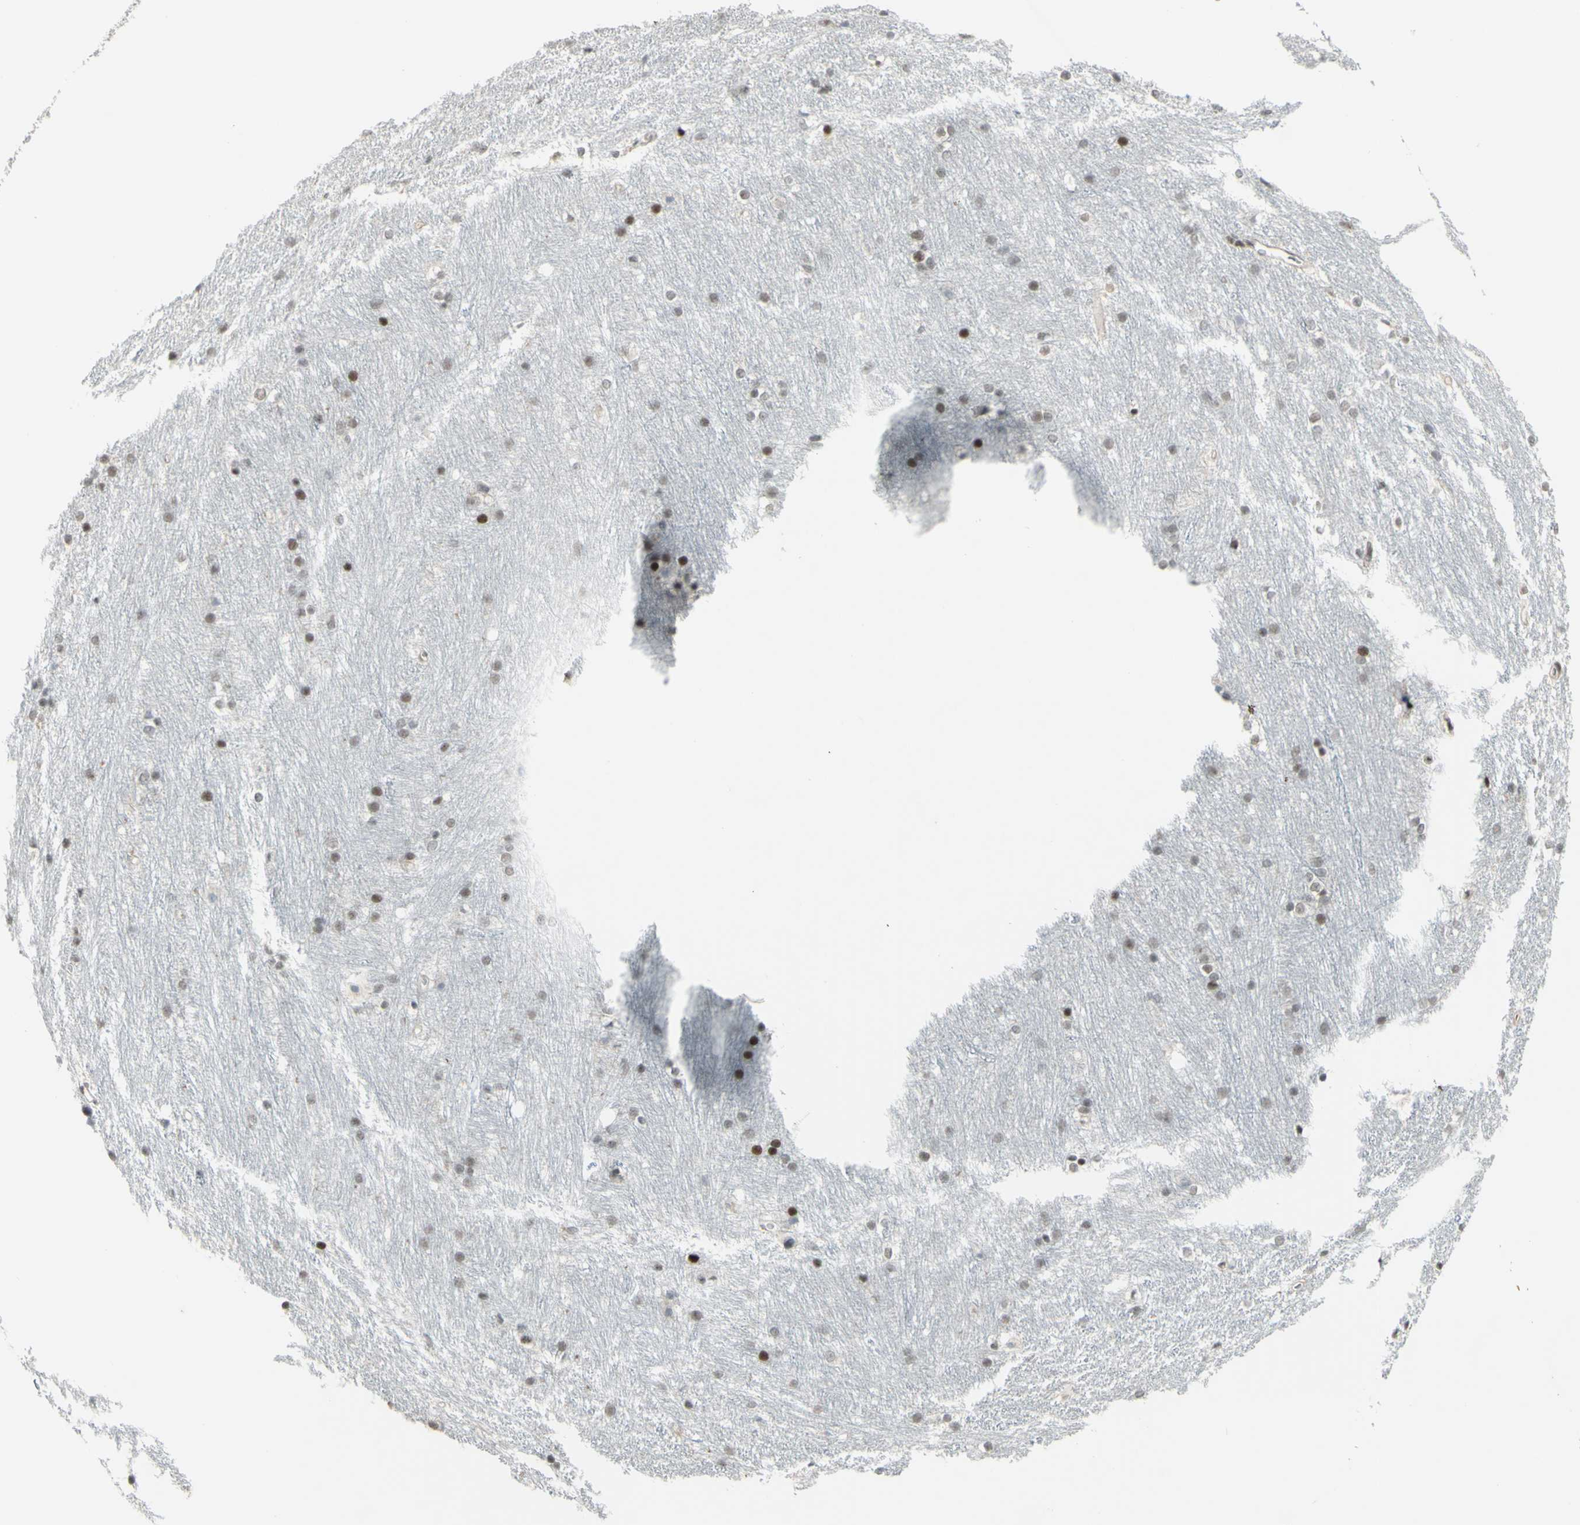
{"staining": {"intensity": "moderate", "quantity": "25%-75%", "location": "nuclear"}, "tissue": "caudate", "cell_type": "Glial cells", "image_type": "normal", "snomed": [{"axis": "morphology", "description": "Normal tissue, NOS"}, {"axis": "topography", "description": "Lateral ventricle wall"}], "caption": "This is a histology image of immunohistochemistry staining of unremarkable caudate, which shows moderate positivity in the nuclear of glial cells.", "gene": "SUPT6H", "patient": {"sex": "female", "age": 19}}